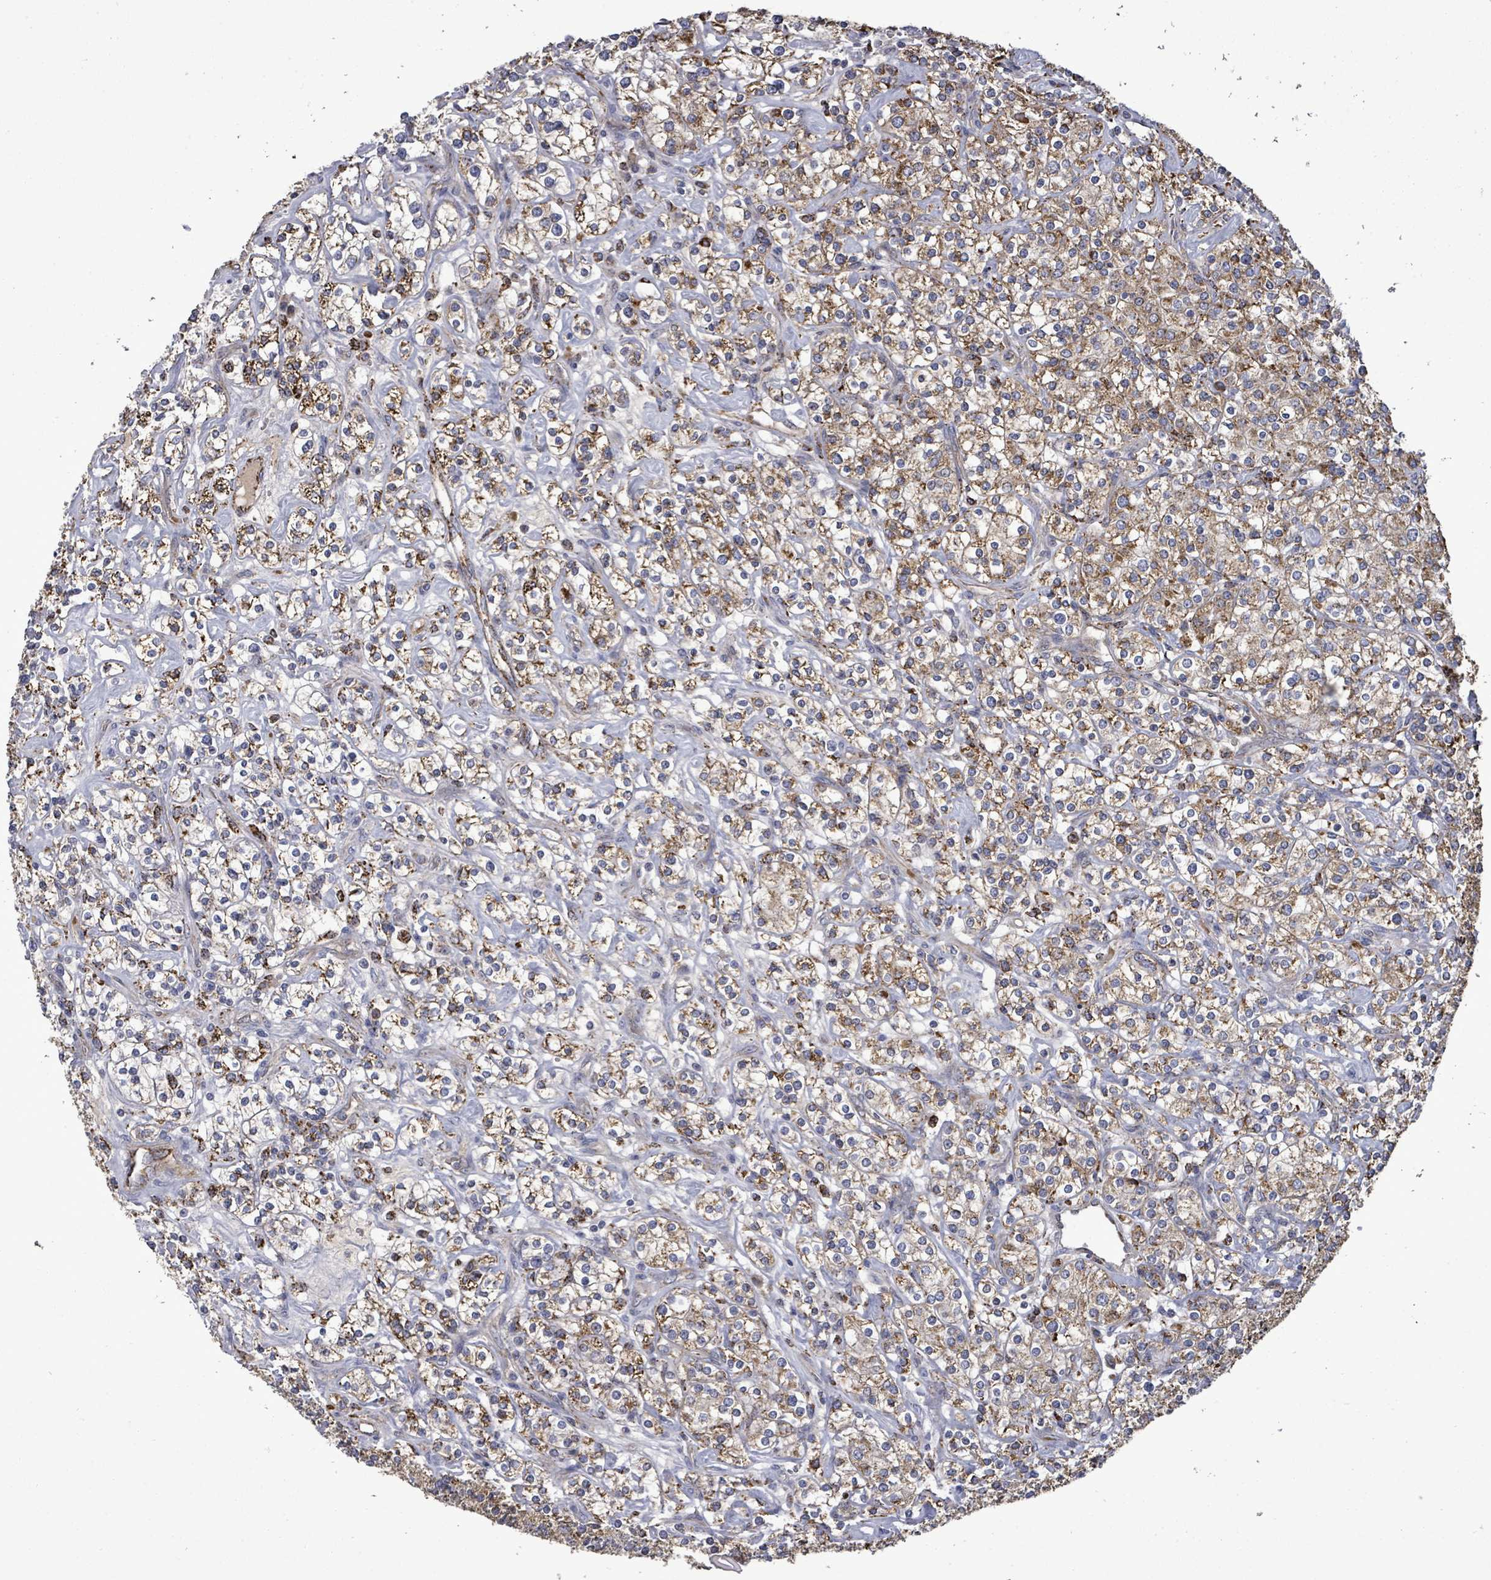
{"staining": {"intensity": "moderate", "quantity": "25%-75%", "location": "cytoplasmic/membranous"}, "tissue": "renal cancer", "cell_type": "Tumor cells", "image_type": "cancer", "snomed": [{"axis": "morphology", "description": "Adenocarcinoma, NOS"}, {"axis": "topography", "description": "Kidney"}], "caption": "The histopathology image displays a brown stain indicating the presence of a protein in the cytoplasmic/membranous of tumor cells in renal cancer. (Stains: DAB in brown, nuclei in blue, Microscopy: brightfield microscopy at high magnification).", "gene": "MTMR12", "patient": {"sex": "male", "age": 77}}